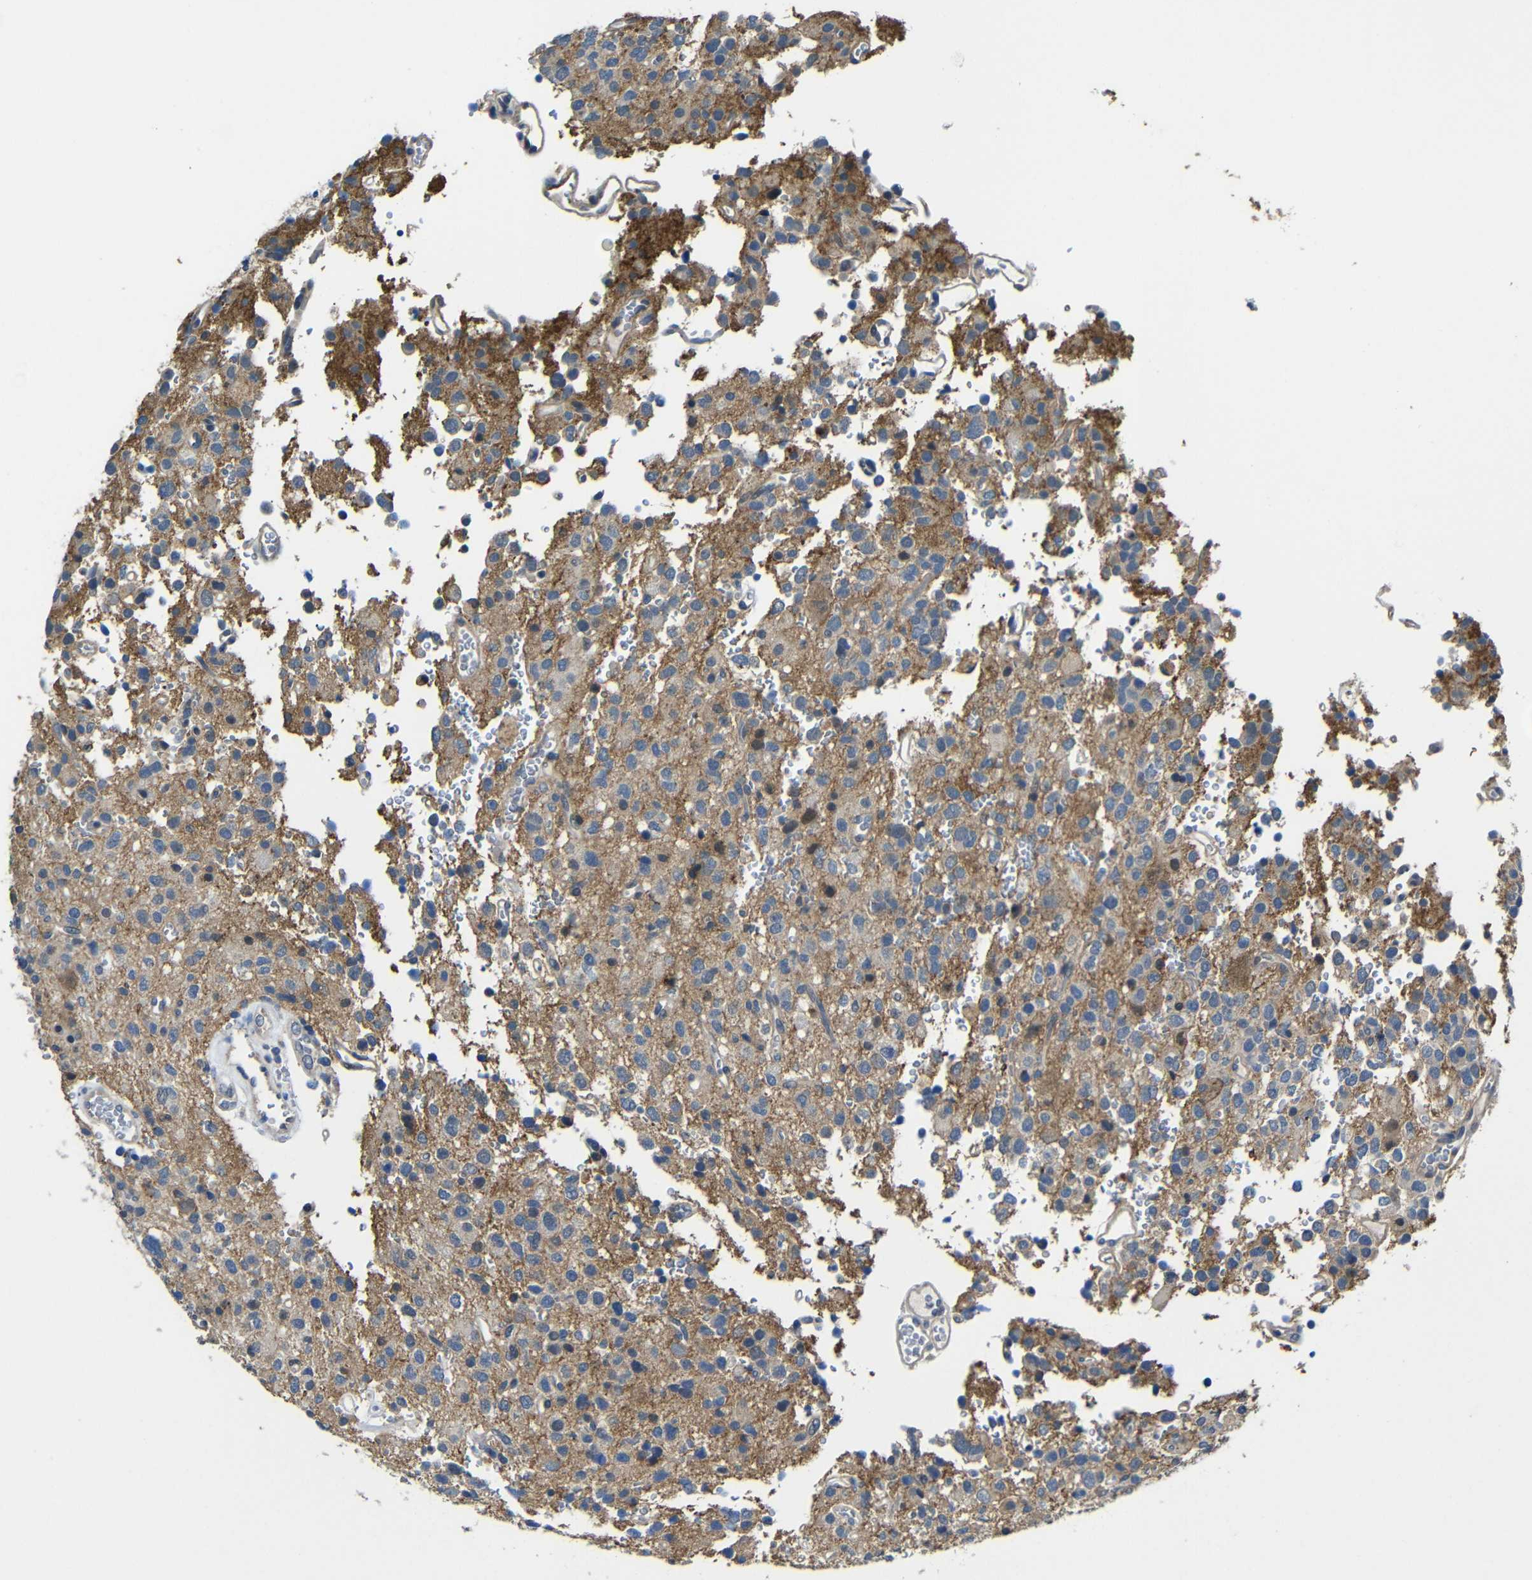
{"staining": {"intensity": "negative", "quantity": "none", "location": "none"}, "tissue": "glioma", "cell_type": "Tumor cells", "image_type": "cancer", "snomed": [{"axis": "morphology", "description": "Glioma, malignant, High grade"}, {"axis": "topography", "description": "Brain"}], "caption": "Malignant glioma (high-grade) stained for a protein using immunohistochemistry exhibits no staining tumor cells.", "gene": "ZNF90", "patient": {"sex": "male", "age": 47}}